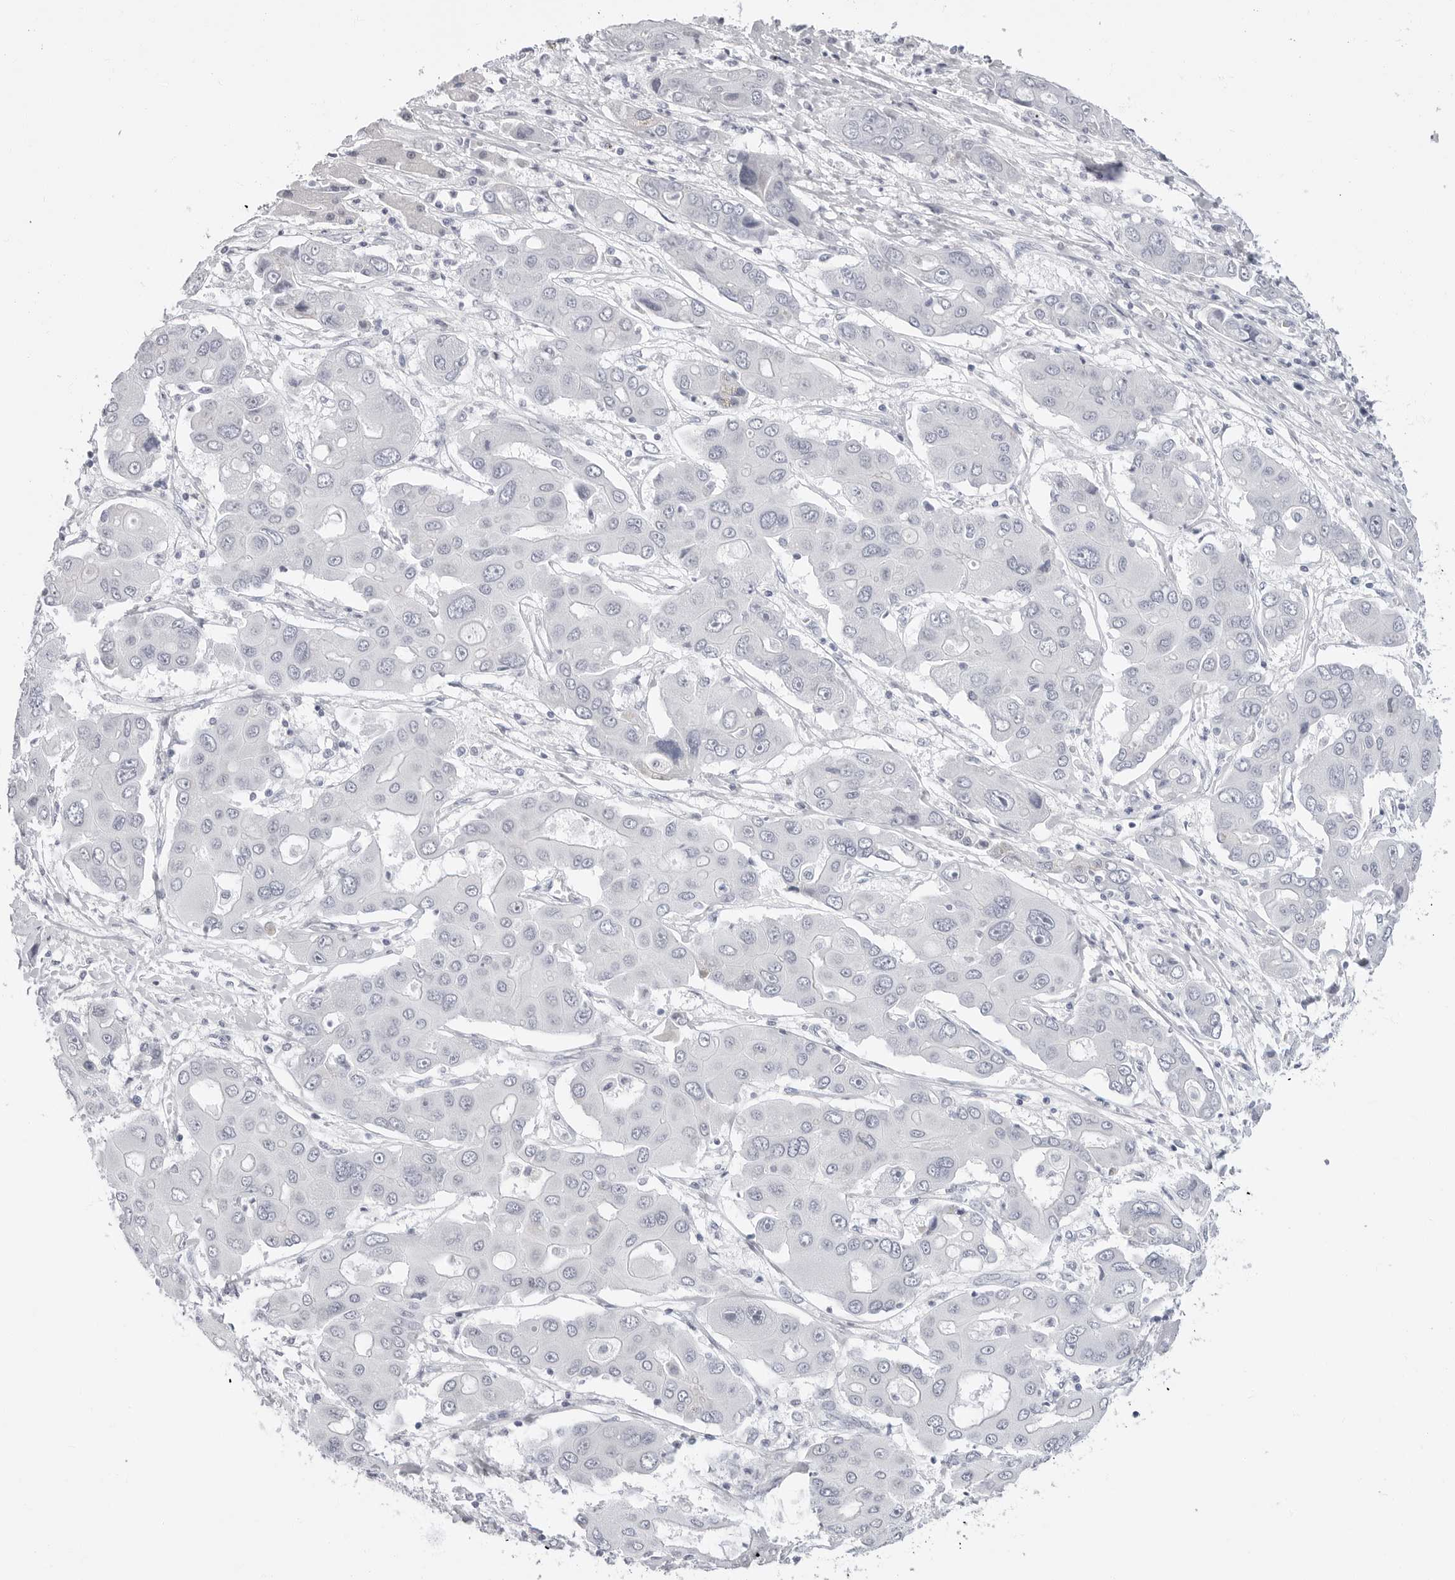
{"staining": {"intensity": "negative", "quantity": "none", "location": "none"}, "tissue": "liver cancer", "cell_type": "Tumor cells", "image_type": "cancer", "snomed": [{"axis": "morphology", "description": "Cholangiocarcinoma"}, {"axis": "topography", "description": "Liver"}], "caption": "Liver cancer (cholangiocarcinoma) was stained to show a protein in brown. There is no significant positivity in tumor cells. (DAB immunohistochemistry with hematoxylin counter stain).", "gene": "ERICH3", "patient": {"sex": "male", "age": 67}}